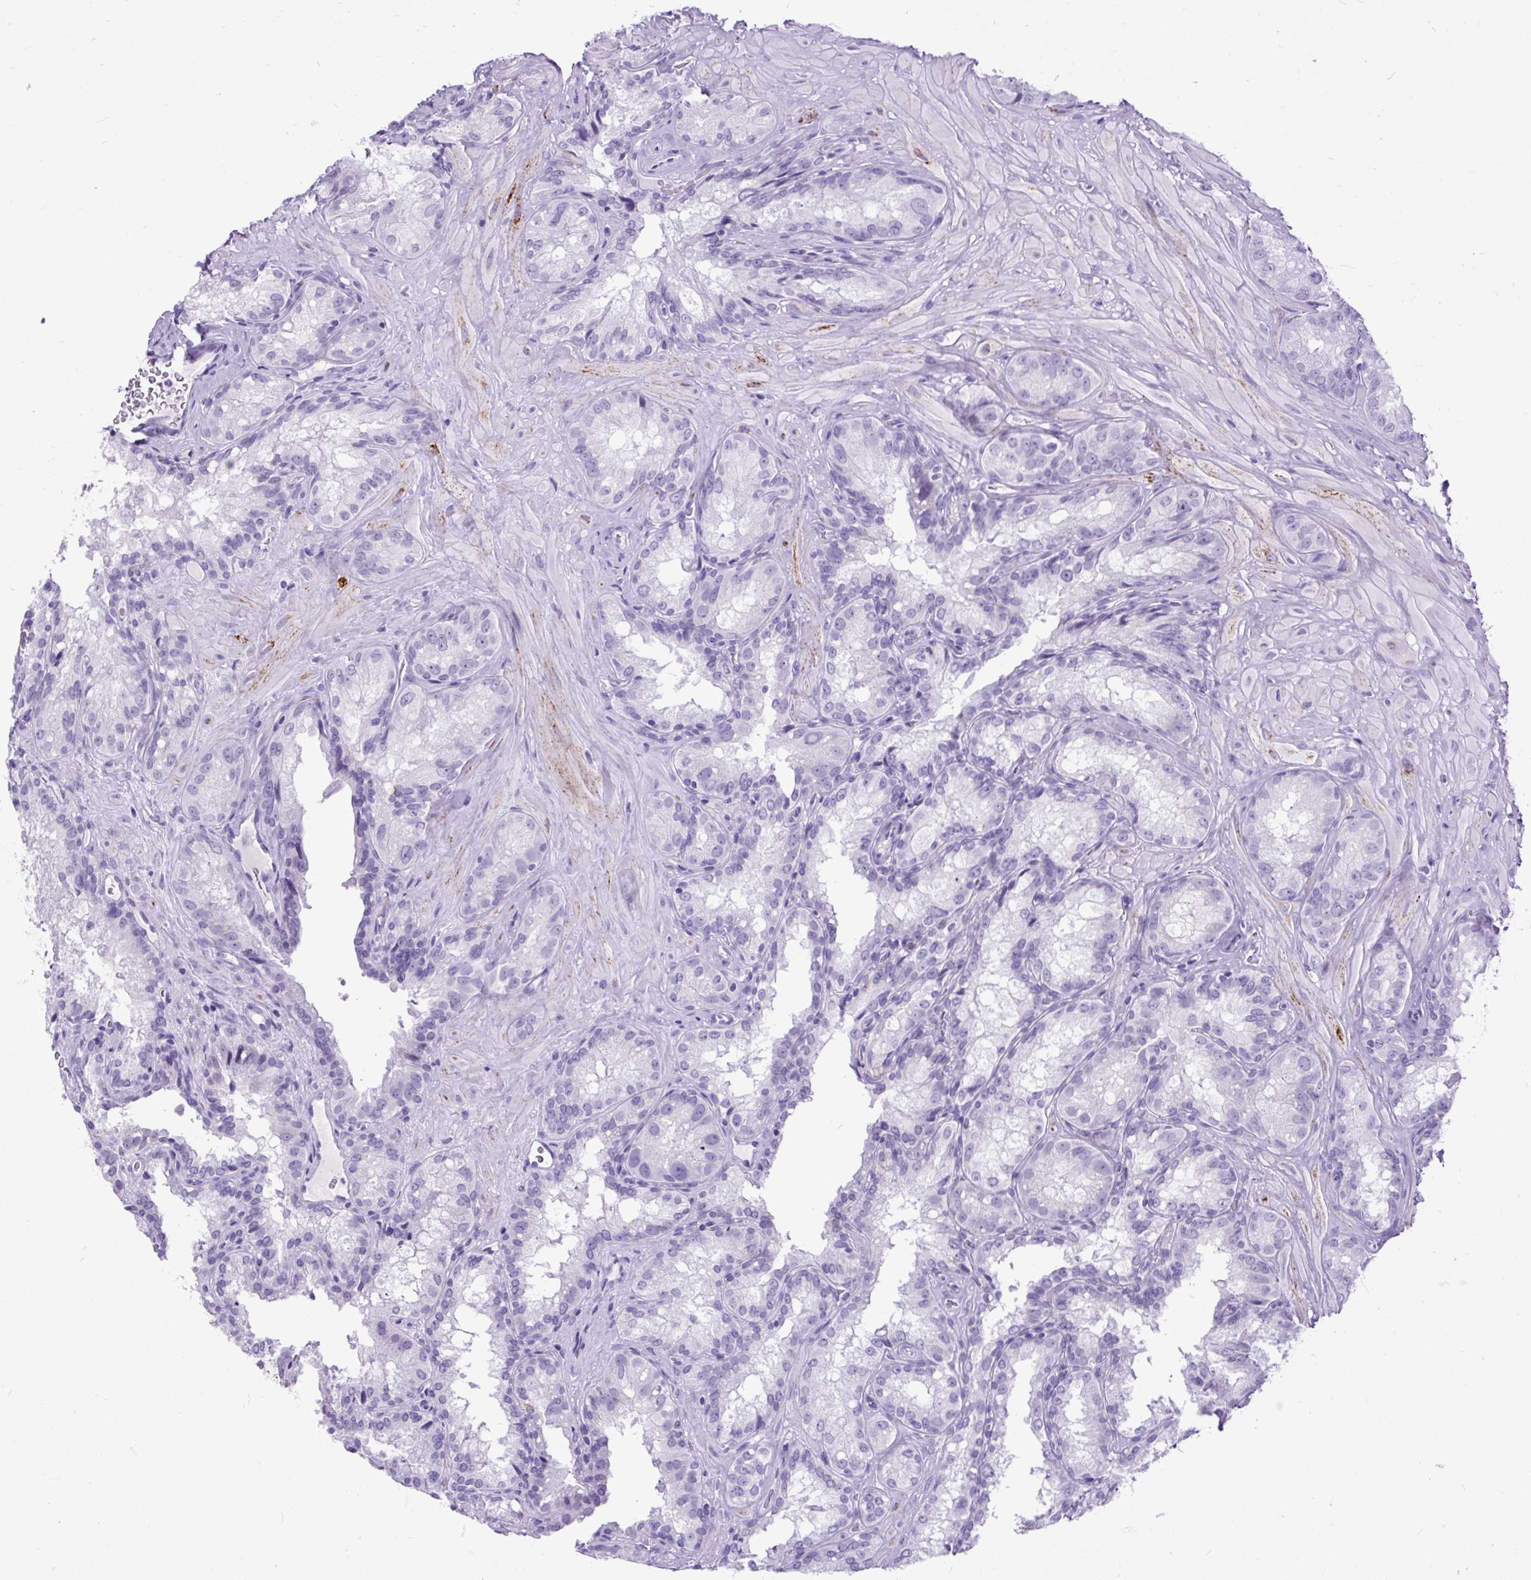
{"staining": {"intensity": "negative", "quantity": "none", "location": "none"}, "tissue": "seminal vesicle", "cell_type": "Glandular cells", "image_type": "normal", "snomed": [{"axis": "morphology", "description": "Normal tissue, NOS"}, {"axis": "topography", "description": "Seminal veicle"}], "caption": "Protein analysis of benign seminal vesicle demonstrates no significant staining in glandular cells.", "gene": "ZNF256", "patient": {"sex": "male", "age": 47}}